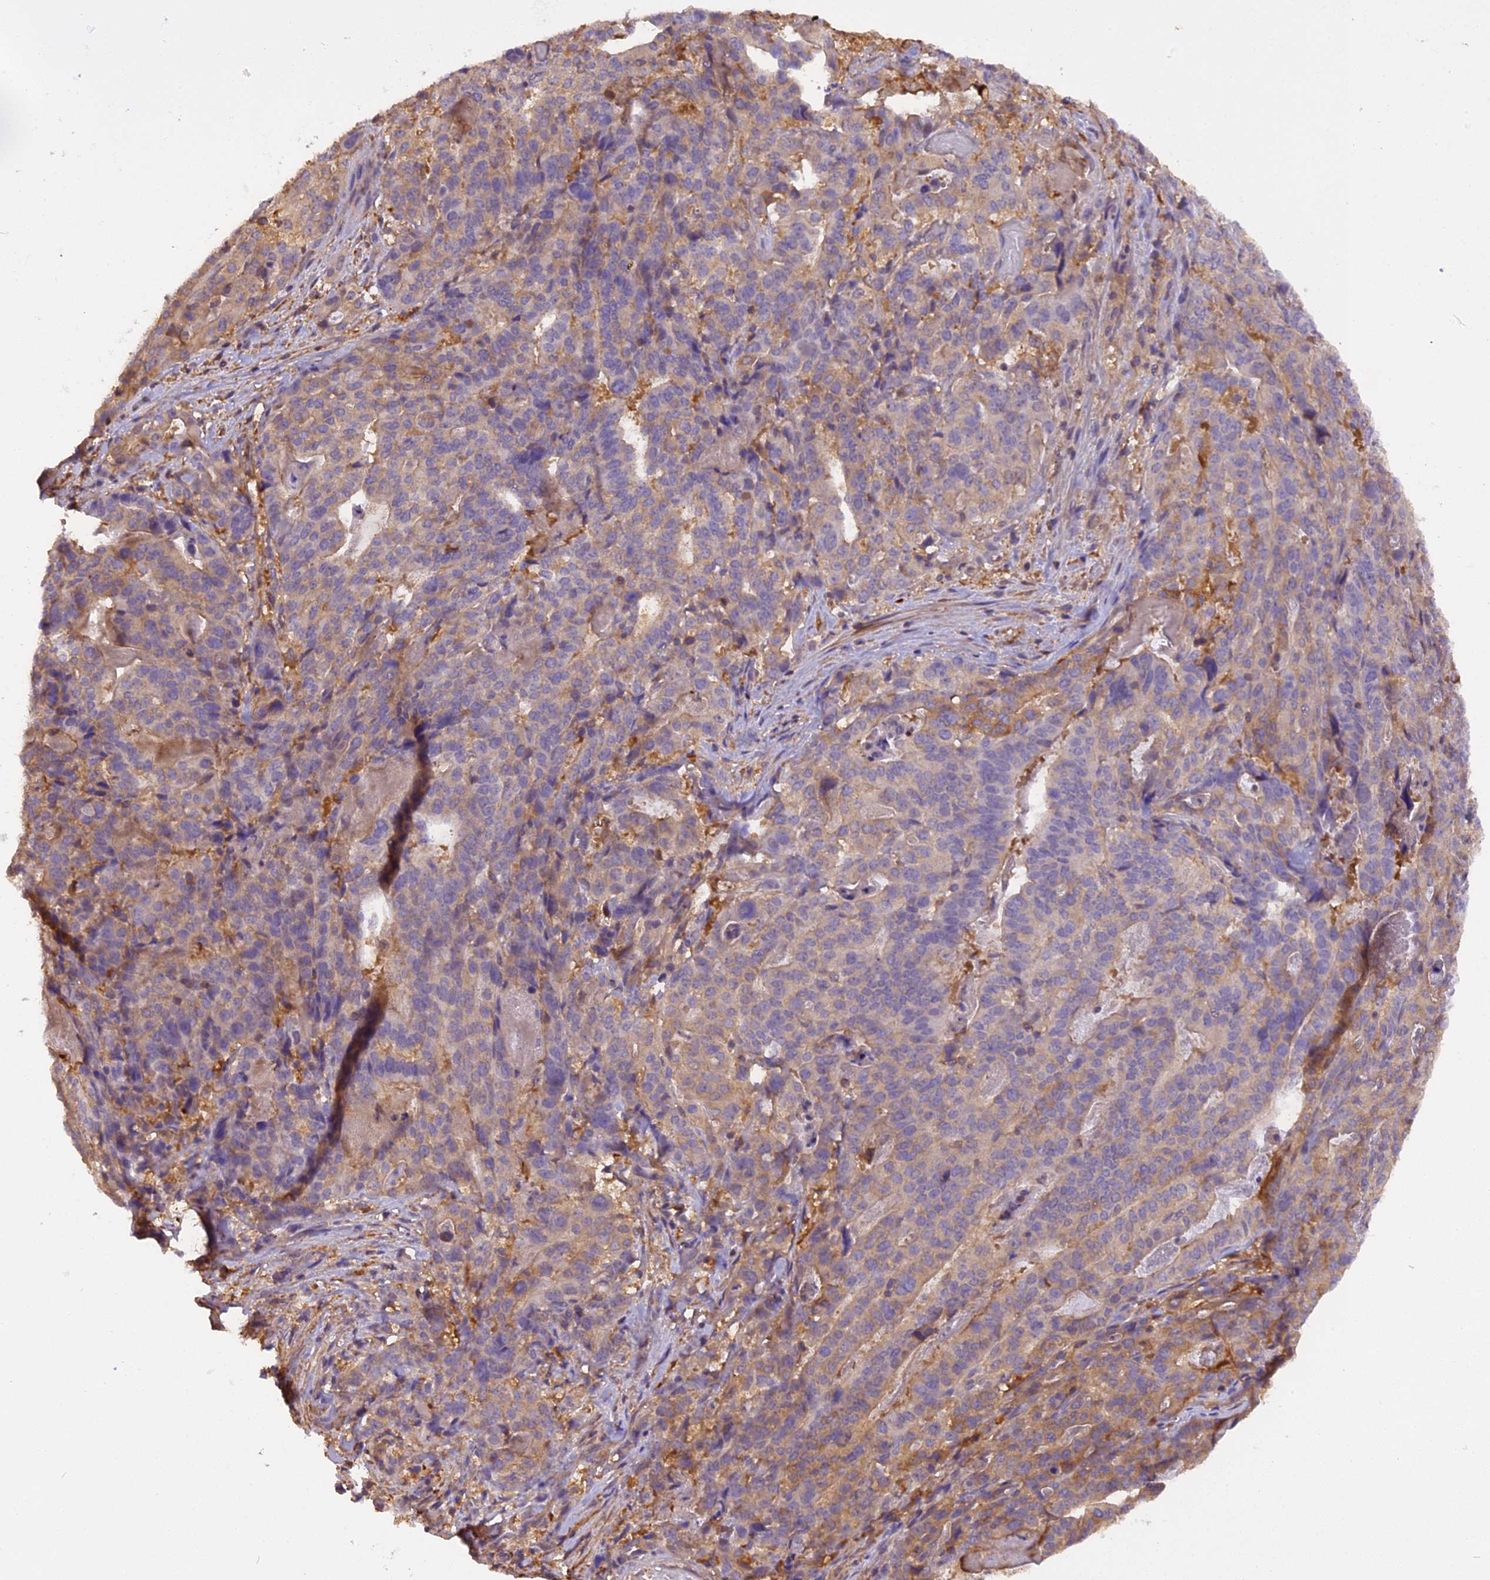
{"staining": {"intensity": "weak", "quantity": "<25%", "location": "cytoplasmic/membranous"}, "tissue": "stomach cancer", "cell_type": "Tumor cells", "image_type": "cancer", "snomed": [{"axis": "morphology", "description": "Adenocarcinoma, NOS"}, {"axis": "topography", "description": "Stomach"}], "caption": "Immunohistochemical staining of stomach cancer shows no significant positivity in tumor cells. (Brightfield microscopy of DAB (3,3'-diaminobenzidine) IHC at high magnification).", "gene": "STOML1", "patient": {"sex": "male", "age": 48}}